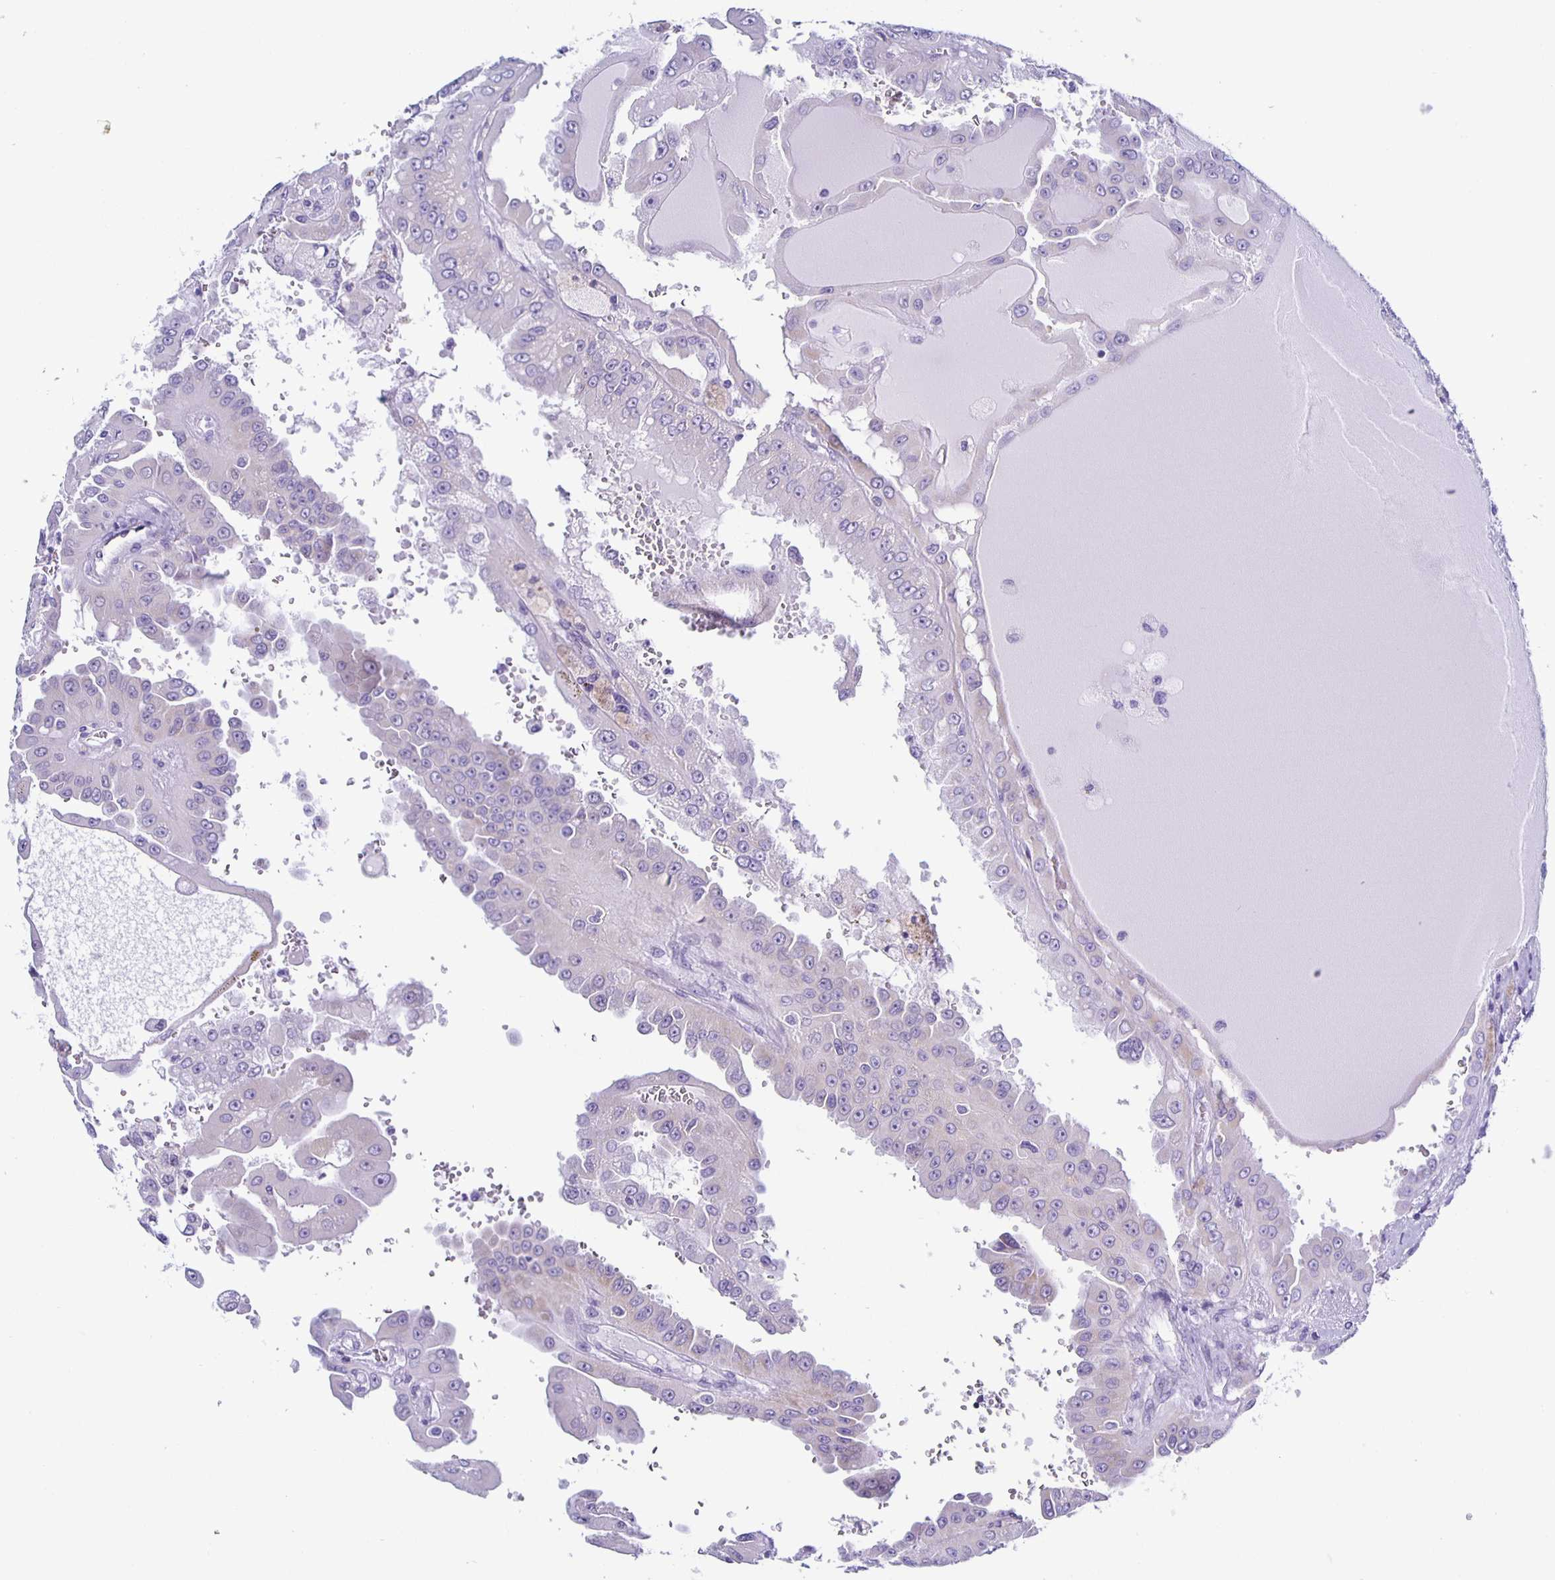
{"staining": {"intensity": "negative", "quantity": "none", "location": "none"}, "tissue": "renal cancer", "cell_type": "Tumor cells", "image_type": "cancer", "snomed": [{"axis": "morphology", "description": "Adenocarcinoma, NOS"}, {"axis": "topography", "description": "Kidney"}], "caption": "High power microscopy image of an immunohistochemistry image of renal adenocarcinoma, revealing no significant positivity in tumor cells.", "gene": "AQP6", "patient": {"sex": "male", "age": 58}}